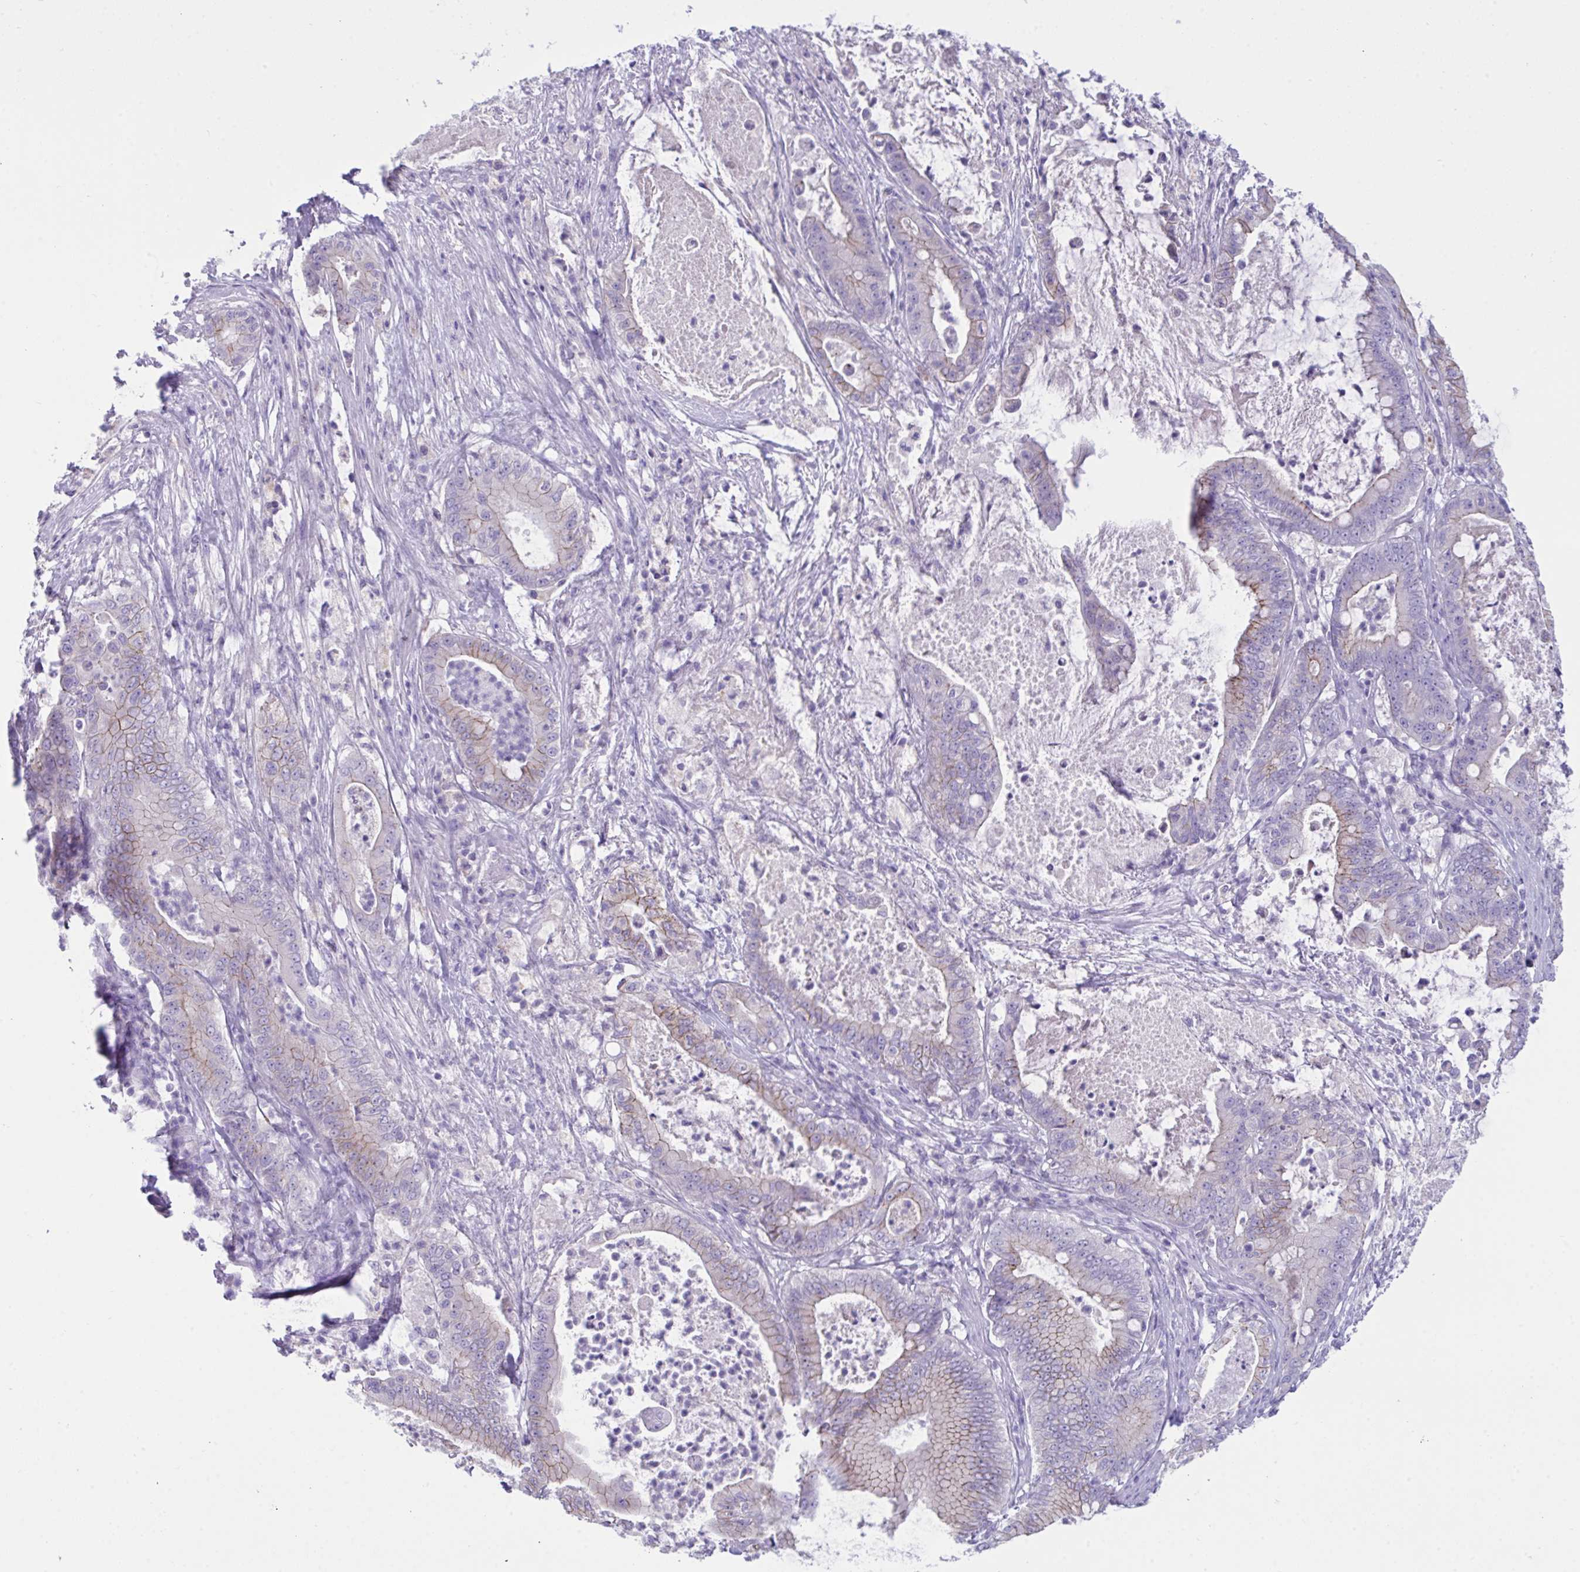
{"staining": {"intensity": "weak", "quantity": "<25%", "location": "cytoplasmic/membranous"}, "tissue": "pancreatic cancer", "cell_type": "Tumor cells", "image_type": "cancer", "snomed": [{"axis": "morphology", "description": "Adenocarcinoma, NOS"}, {"axis": "topography", "description": "Pancreas"}], "caption": "IHC micrograph of adenocarcinoma (pancreatic) stained for a protein (brown), which displays no staining in tumor cells.", "gene": "GLB1L2", "patient": {"sex": "male", "age": 71}}